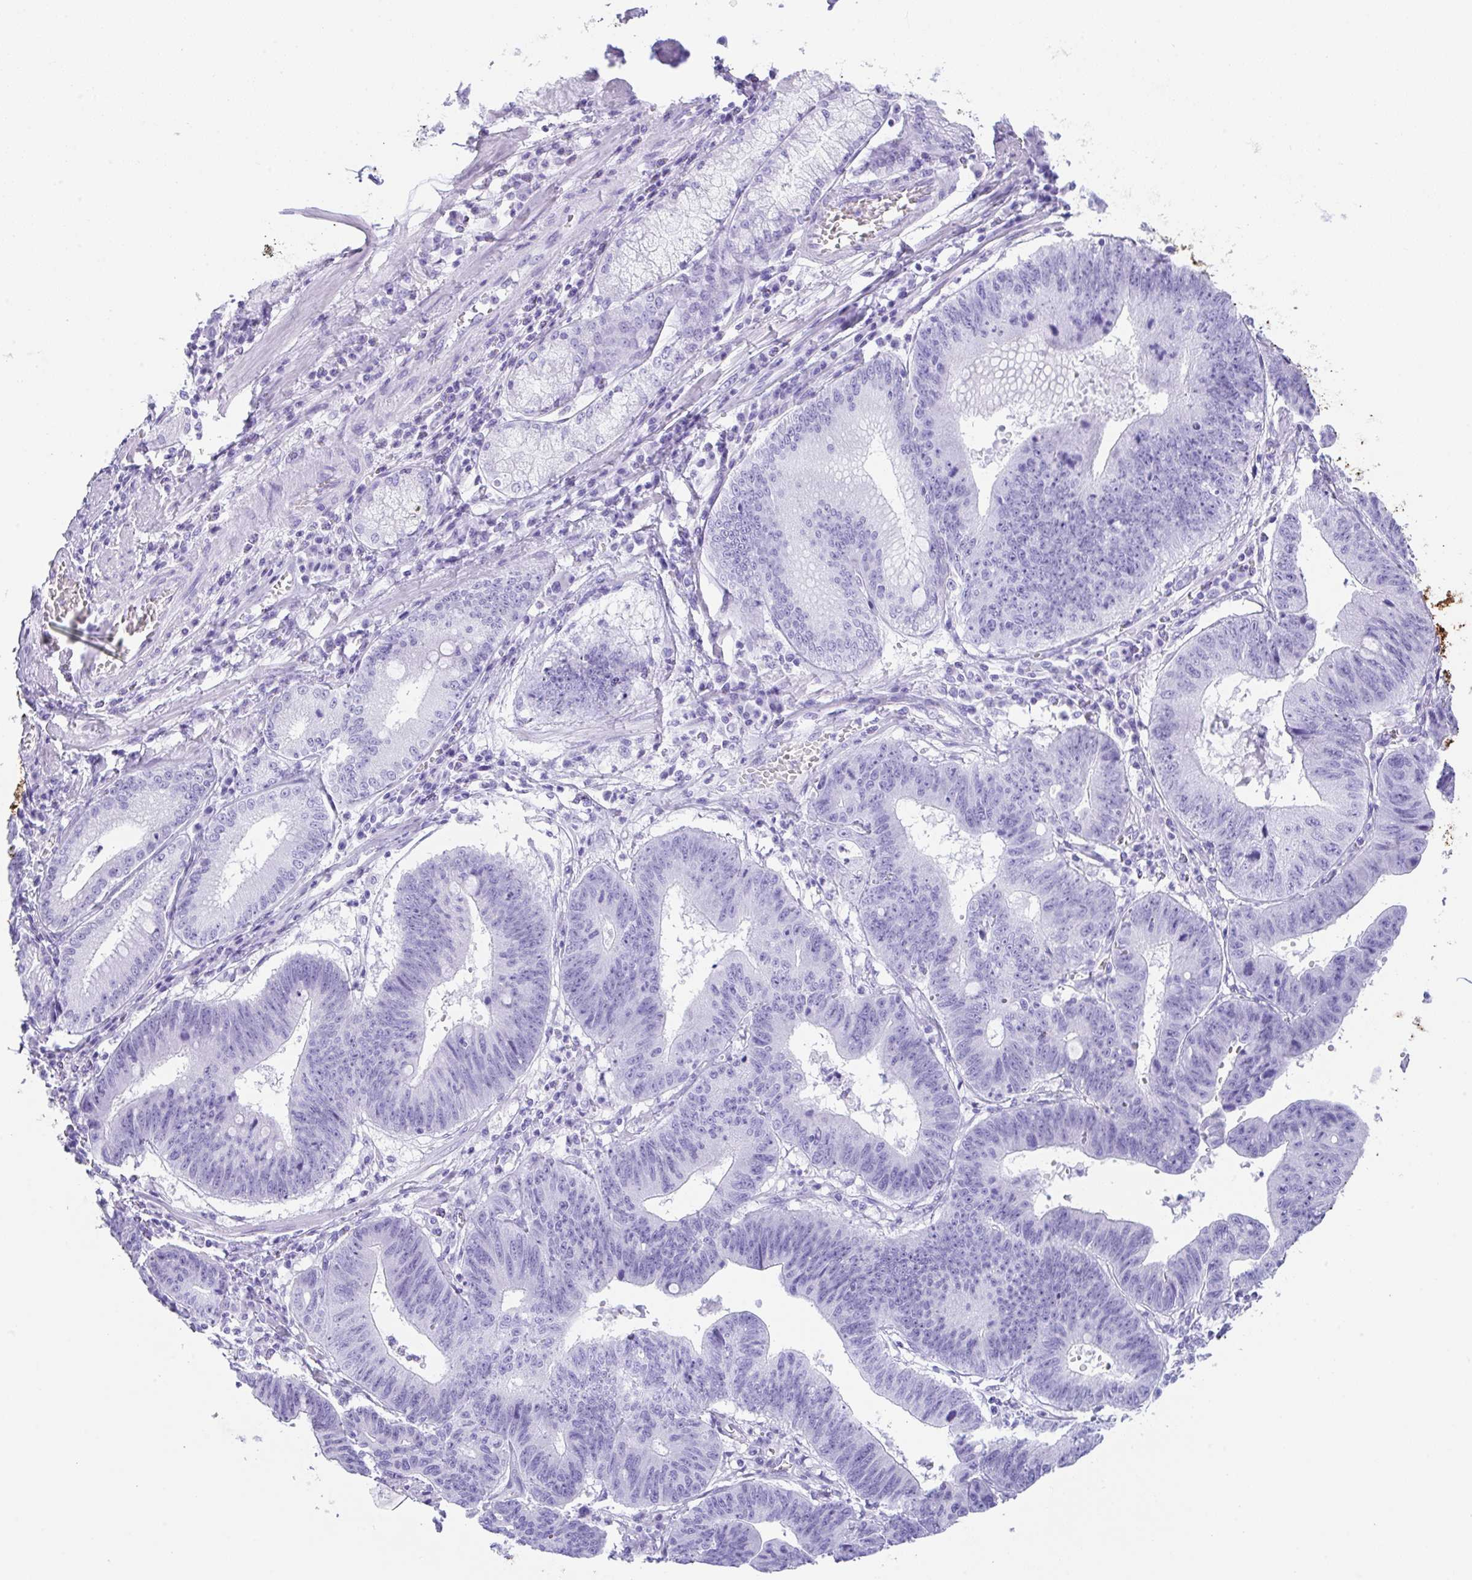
{"staining": {"intensity": "negative", "quantity": "none", "location": "none"}, "tissue": "stomach cancer", "cell_type": "Tumor cells", "image_type": "cancer", "snomed": [{"axis": "morphology", "description": "Adenocarcinoma, NOS"}, {"axis": "topography", "description": "Stomach"}], "caption": "Image shows no significant protein staining in tumor cells of stomach cancer (adenocarcinoma). Nuclei are stained in blue.", "gene": "CPA1", "patient": {"sex": "male", "age": 59}}